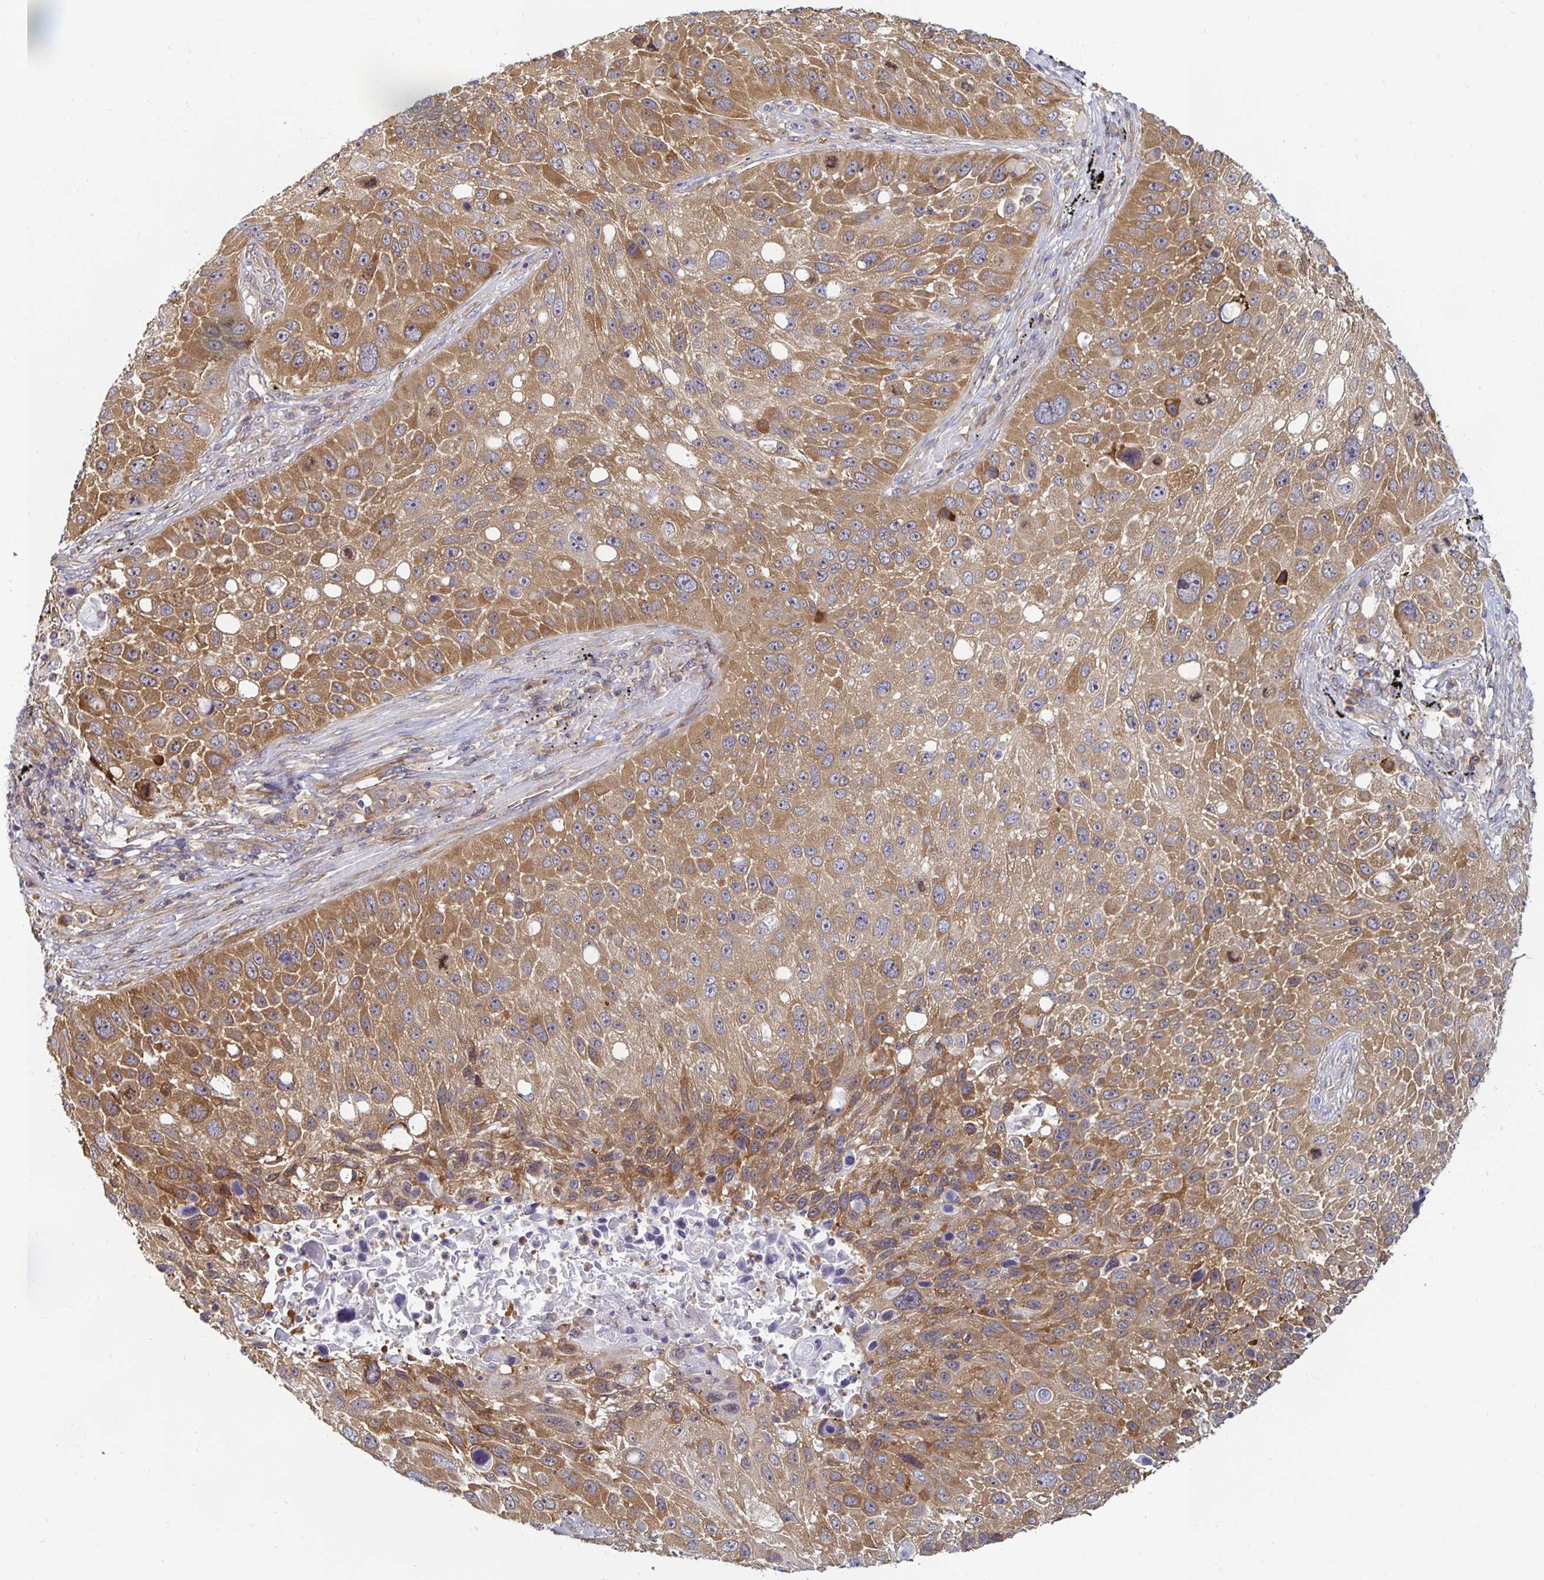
{"staining": {"intensity": "moderate", "quantity": ">75%", "location": "cytoplasmic/membranous"}, "tissue": "lung cancer", "cell_type": "Tumor cells", "image_type": "cancer", "snomed": [{"axis": "morphology", "description": "Normal morphology"}, {"axis": "morphology", "description": "Squamous cell carcinoma, NOS"}, {"axis": "topography", "description": "Lymph node"}, {"axis": "topography", "description": "Lung"}], "caption": "Immunohistochemistry photomicrograph of neoplastic tissue: squamous cell carcinoma (lung) stained using immunohistochemistry (IHC) shows medium levels of moderate protein expression localized specifically in the cytoplasmic/membranous of tumor cells, appearing as a cytoplasmic/membranous brown color.", "gene": "PDAP1", "patient": {"sex": "male", "age": 67}}